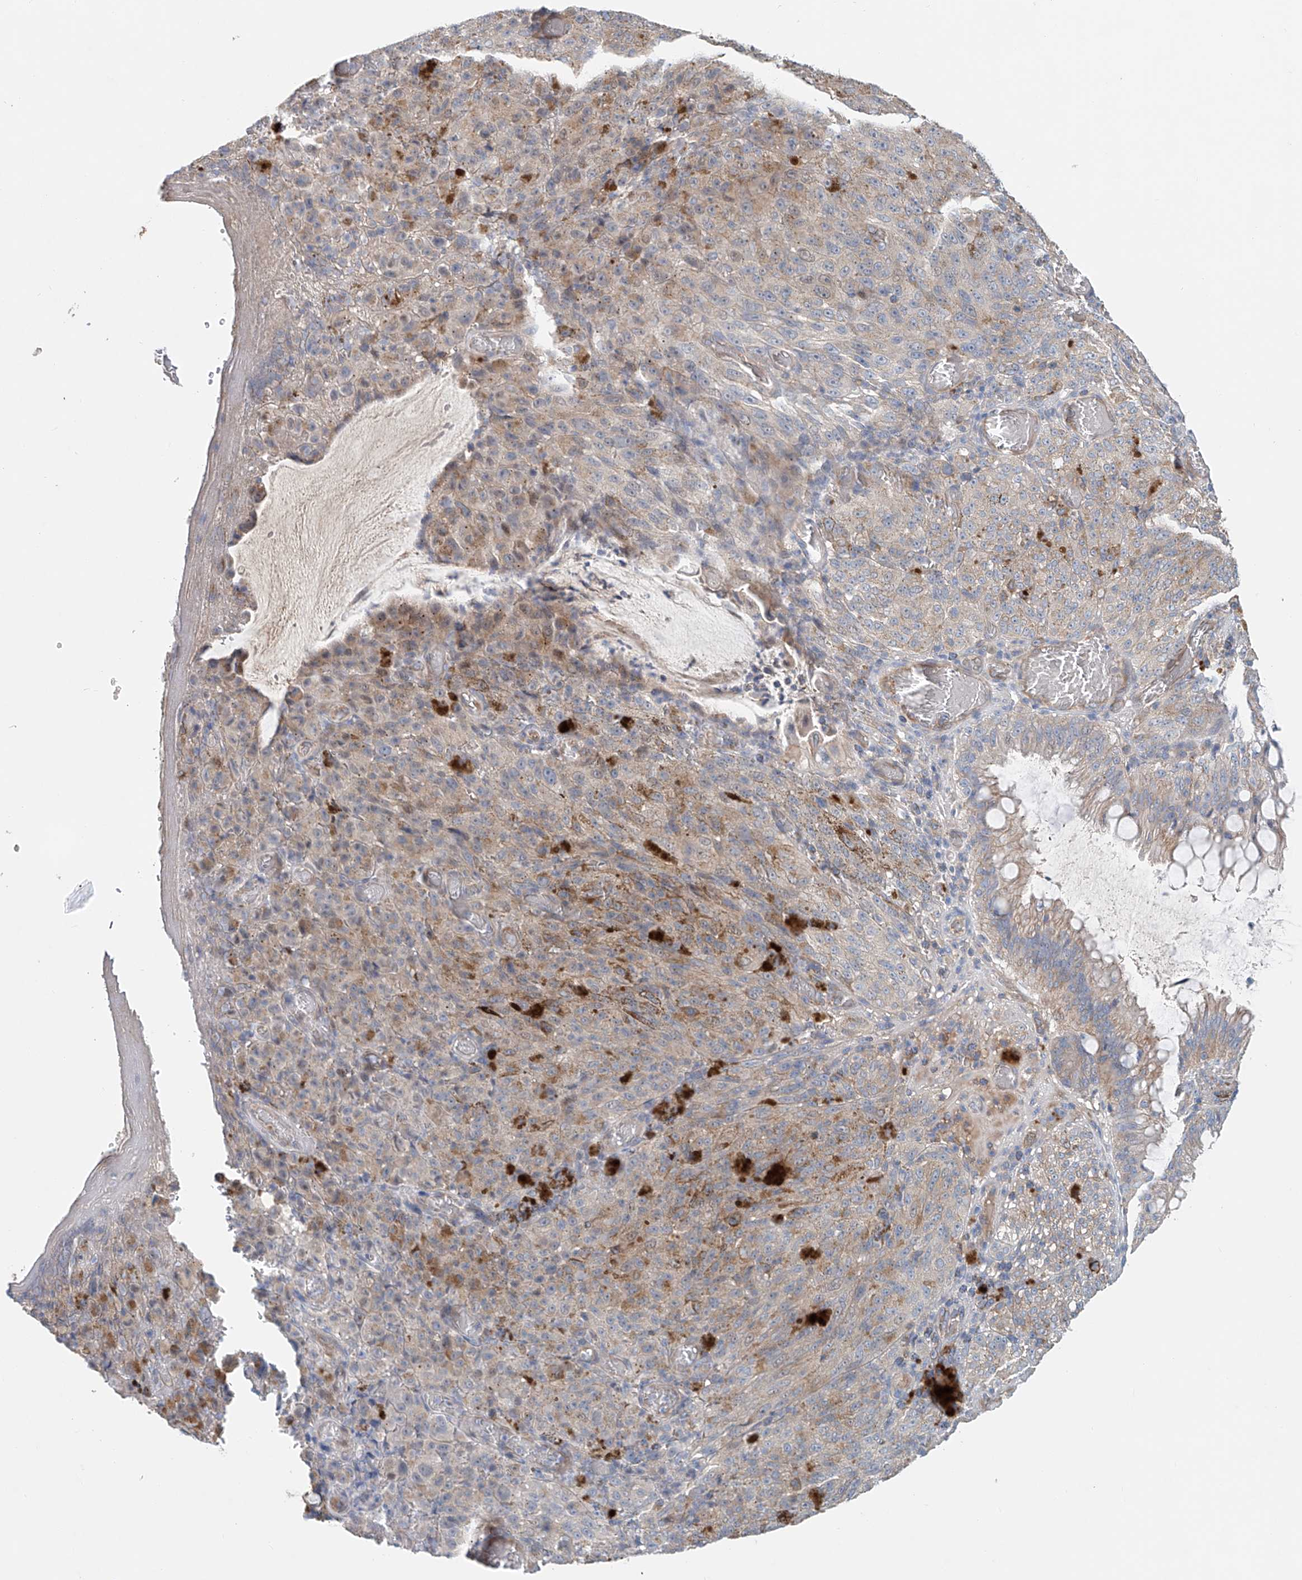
{"staining": {"intensity": "weak", "quantity": "25%-75%", "location": "cytoplasmic/membranous"}, "tissue": "melanoma", "cell_type": "Tumor cells", "image_type": "cancer", "snomed": [{"axis": "morphology", "description": "Malignant melanoma, NOS"}, {"axis": "topography", "description": "Rectum"}], "caption": "Protein expression analysis of human malignant melanoma reveals weak cytoplasmic/membranous expression in about 25%-75% of tumor cells. The protein is stained brown, and the nuclei are stained in blue (DAB IHC with brightfield microscopy, high magnification).", "gene": "FRYL", "patient": {"sex": "female", "age": 81}}